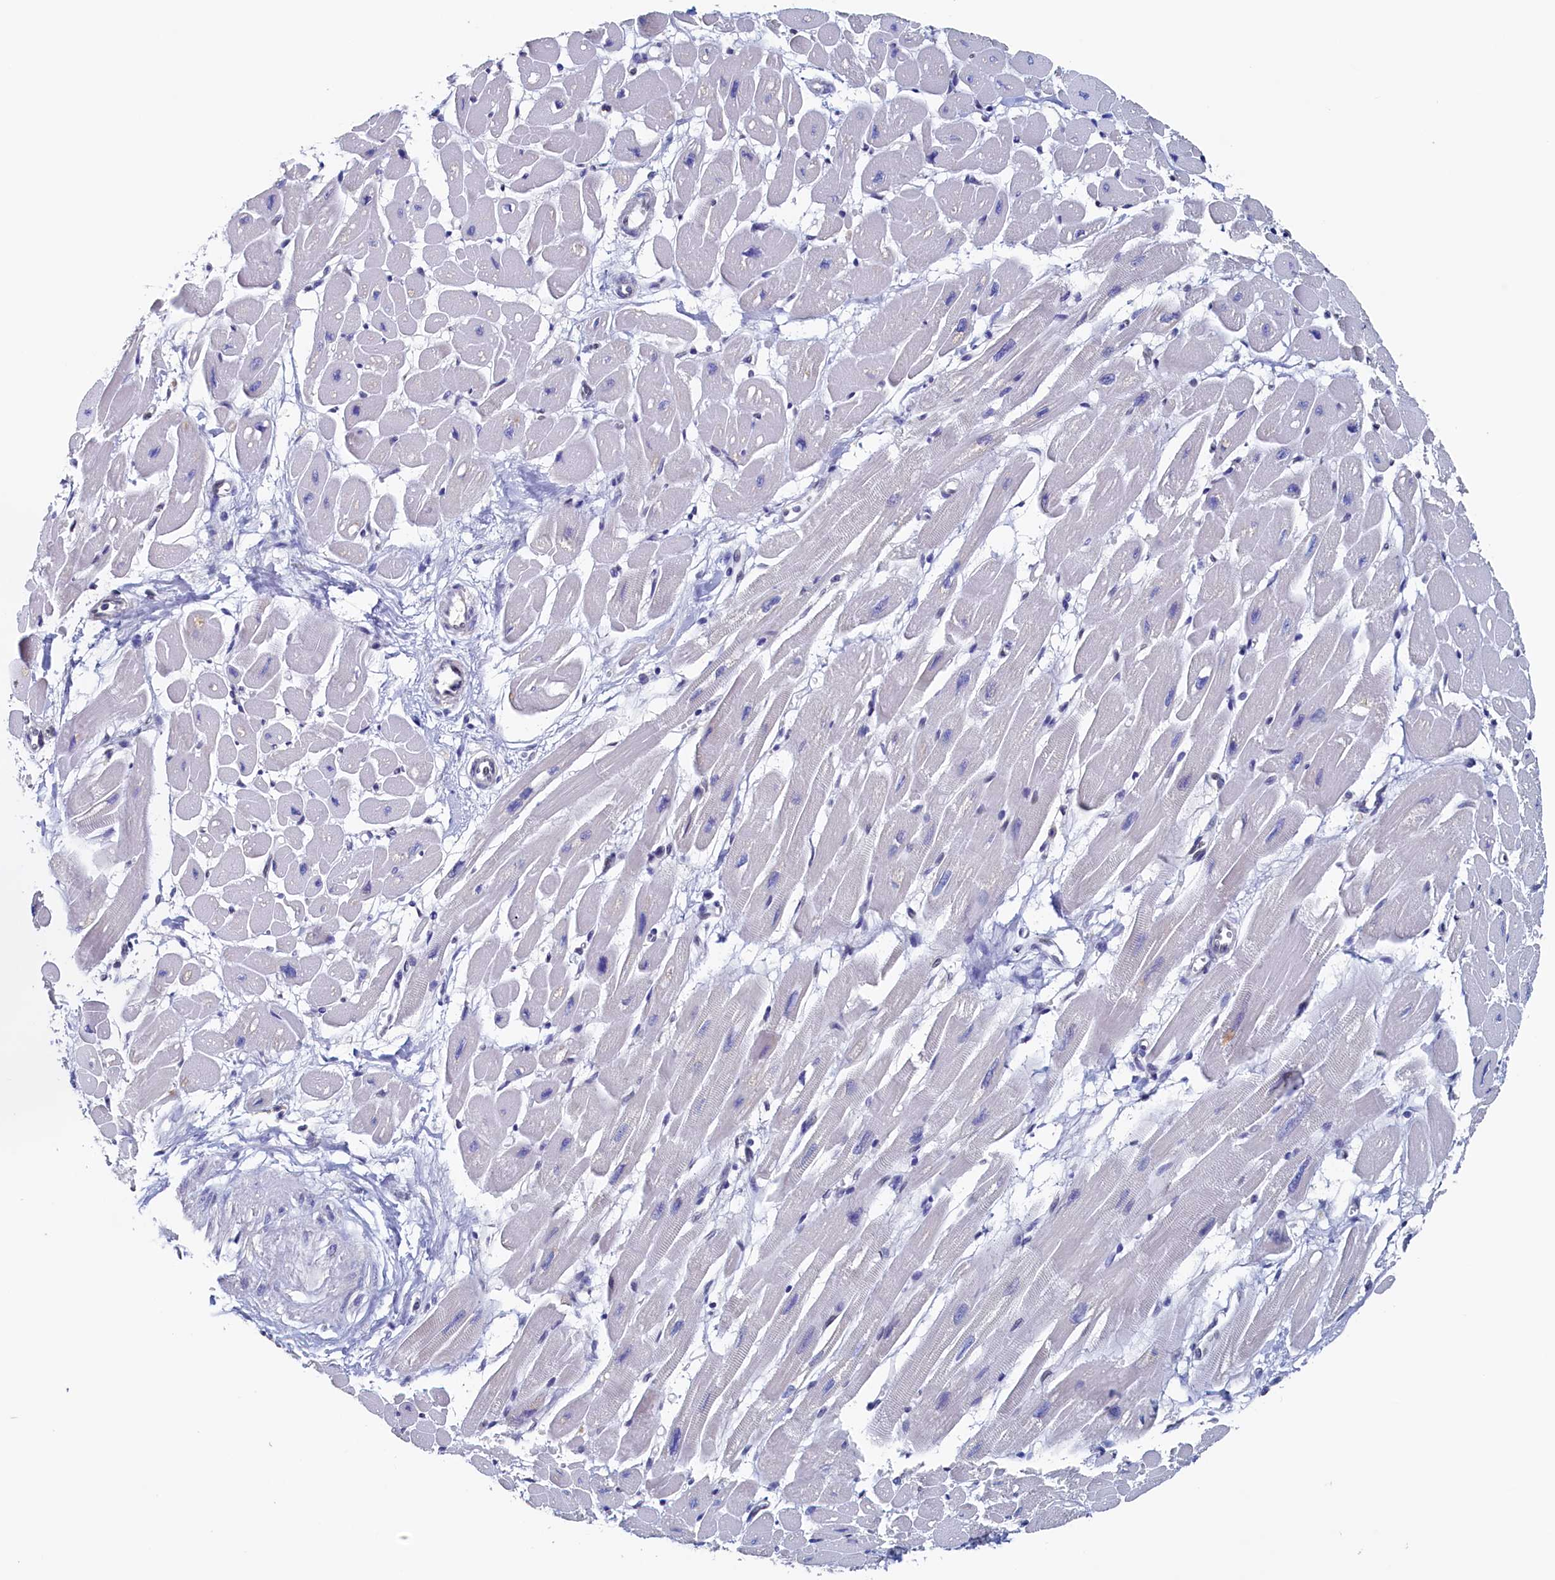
{"staining": {"intensity": "negative", "quantity": "none", "location": "none"}, "tissue": "heart muscle", "cell_type": "Cardiomyocytes", "image_type": "normal", "snomed": [{"axis": "morphology", "description": "Normal tissue, NOS"}, {"axis": "topography", "description": "Heart"}], "caption": "Immunohistochemistry histopathology image of normal heart muscle: human heart muscle stained with DAB reveals no significant protein positivity in cardiomyocytes. Nuclei are stained in blue.", "gene": "C11orf54", "patient": {"sex": "female", "age": 54}}